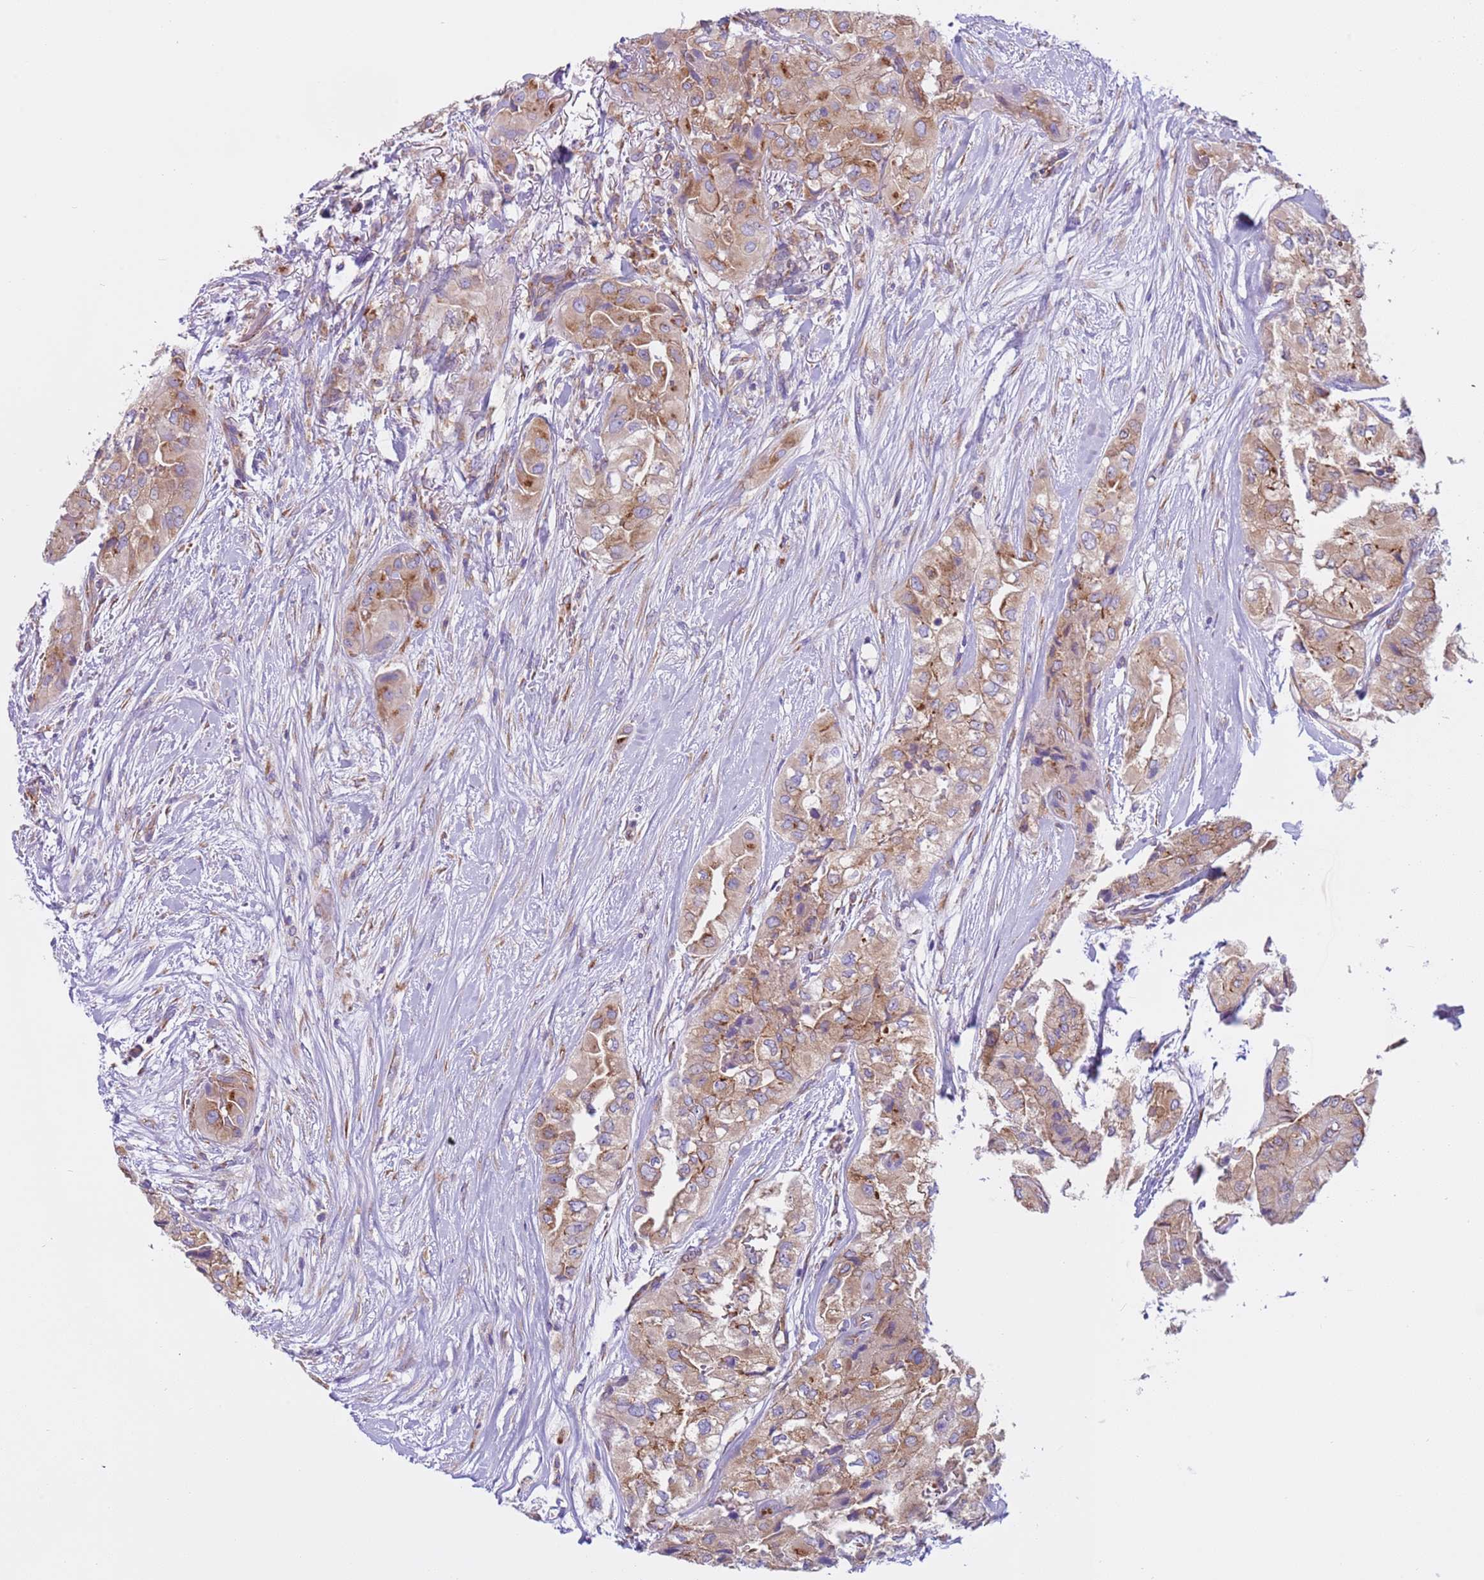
{"staining": {"intensity": "moderate", "quantity": ">75%", "location": "cytoplasmic/membranous"}, "tissue": "thyroid cancer", "cell_type": "Tumor cells", "image_type": "cancer", "snomed": [{"axis": "morphology", "description": "Papillary adenocarcinoma, NOS"}, {"axis": "topography", "description": "Thyroid gland"}], "caption": "An IHC histopathology image of neoplastic tissue is shown. Protein staining in brown highlights moderate cytoplasmic/membranous positivity in thyroid papillary adenocarcinoma within tumor cells.", "gene": "VARS1", "patient": {"sex": "female", "age": 59}}